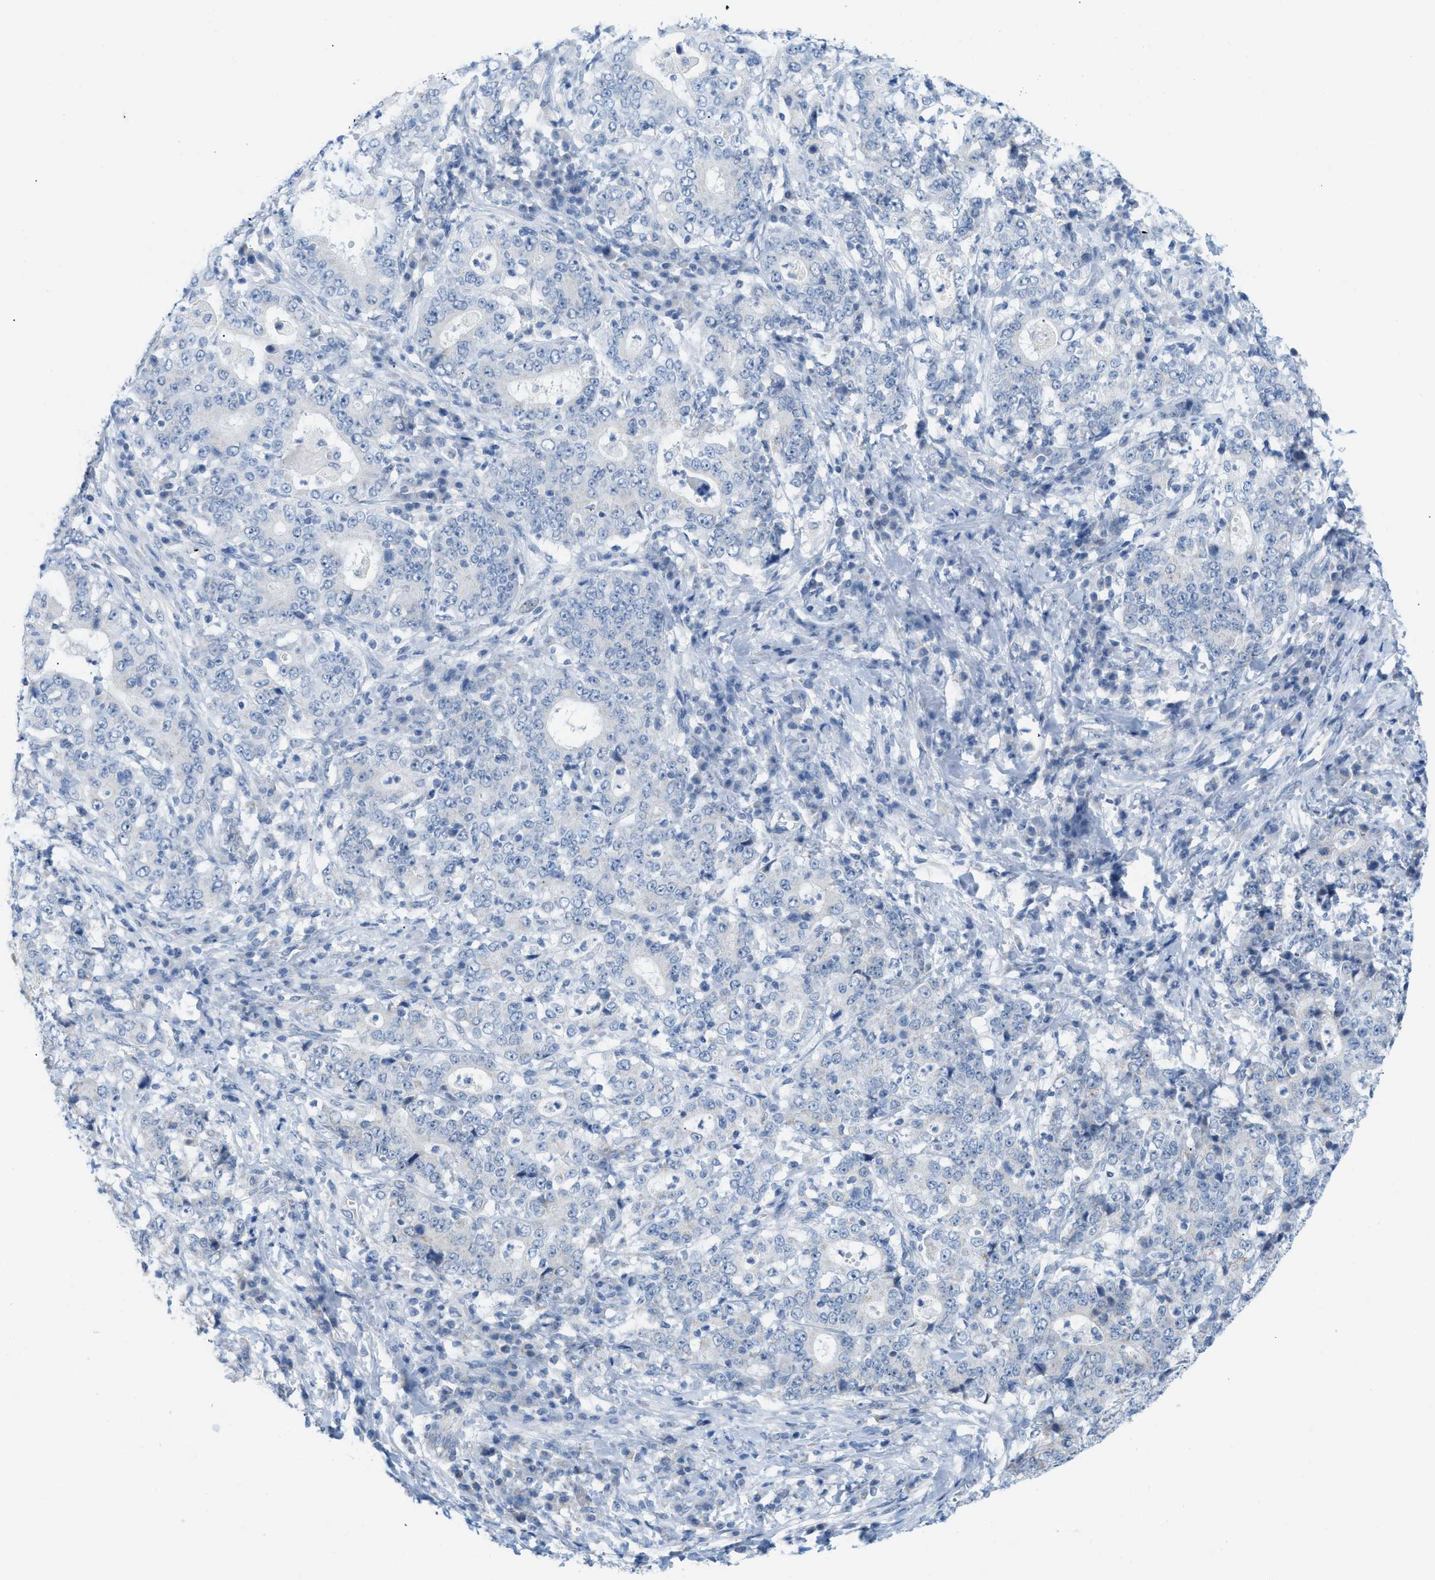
{"staining": {"intensity": "negative", "quantity": "none", "location": "none"}, "tissue": "stomach cancer", "cell_type": "Tumor cells", "image_type": "cancer", "snomed": [{"axis": "morphology", "description": "Normal tissue, NOS"}, {"axis": "morphology", "description": "Adenocarcinoma, NOS"}, {"axis": "topography", "description": "Stomach, upper"}, {"axis": "topography", "description": "Stomach"}], "caption": "IHC micrograph of human stomach cancer (adenocarcinoma) stained for a protein (brown), which shows no positivity in tumor cells.", "gene": "HLTF", "patient": {"sex": "male", "age": 59}}